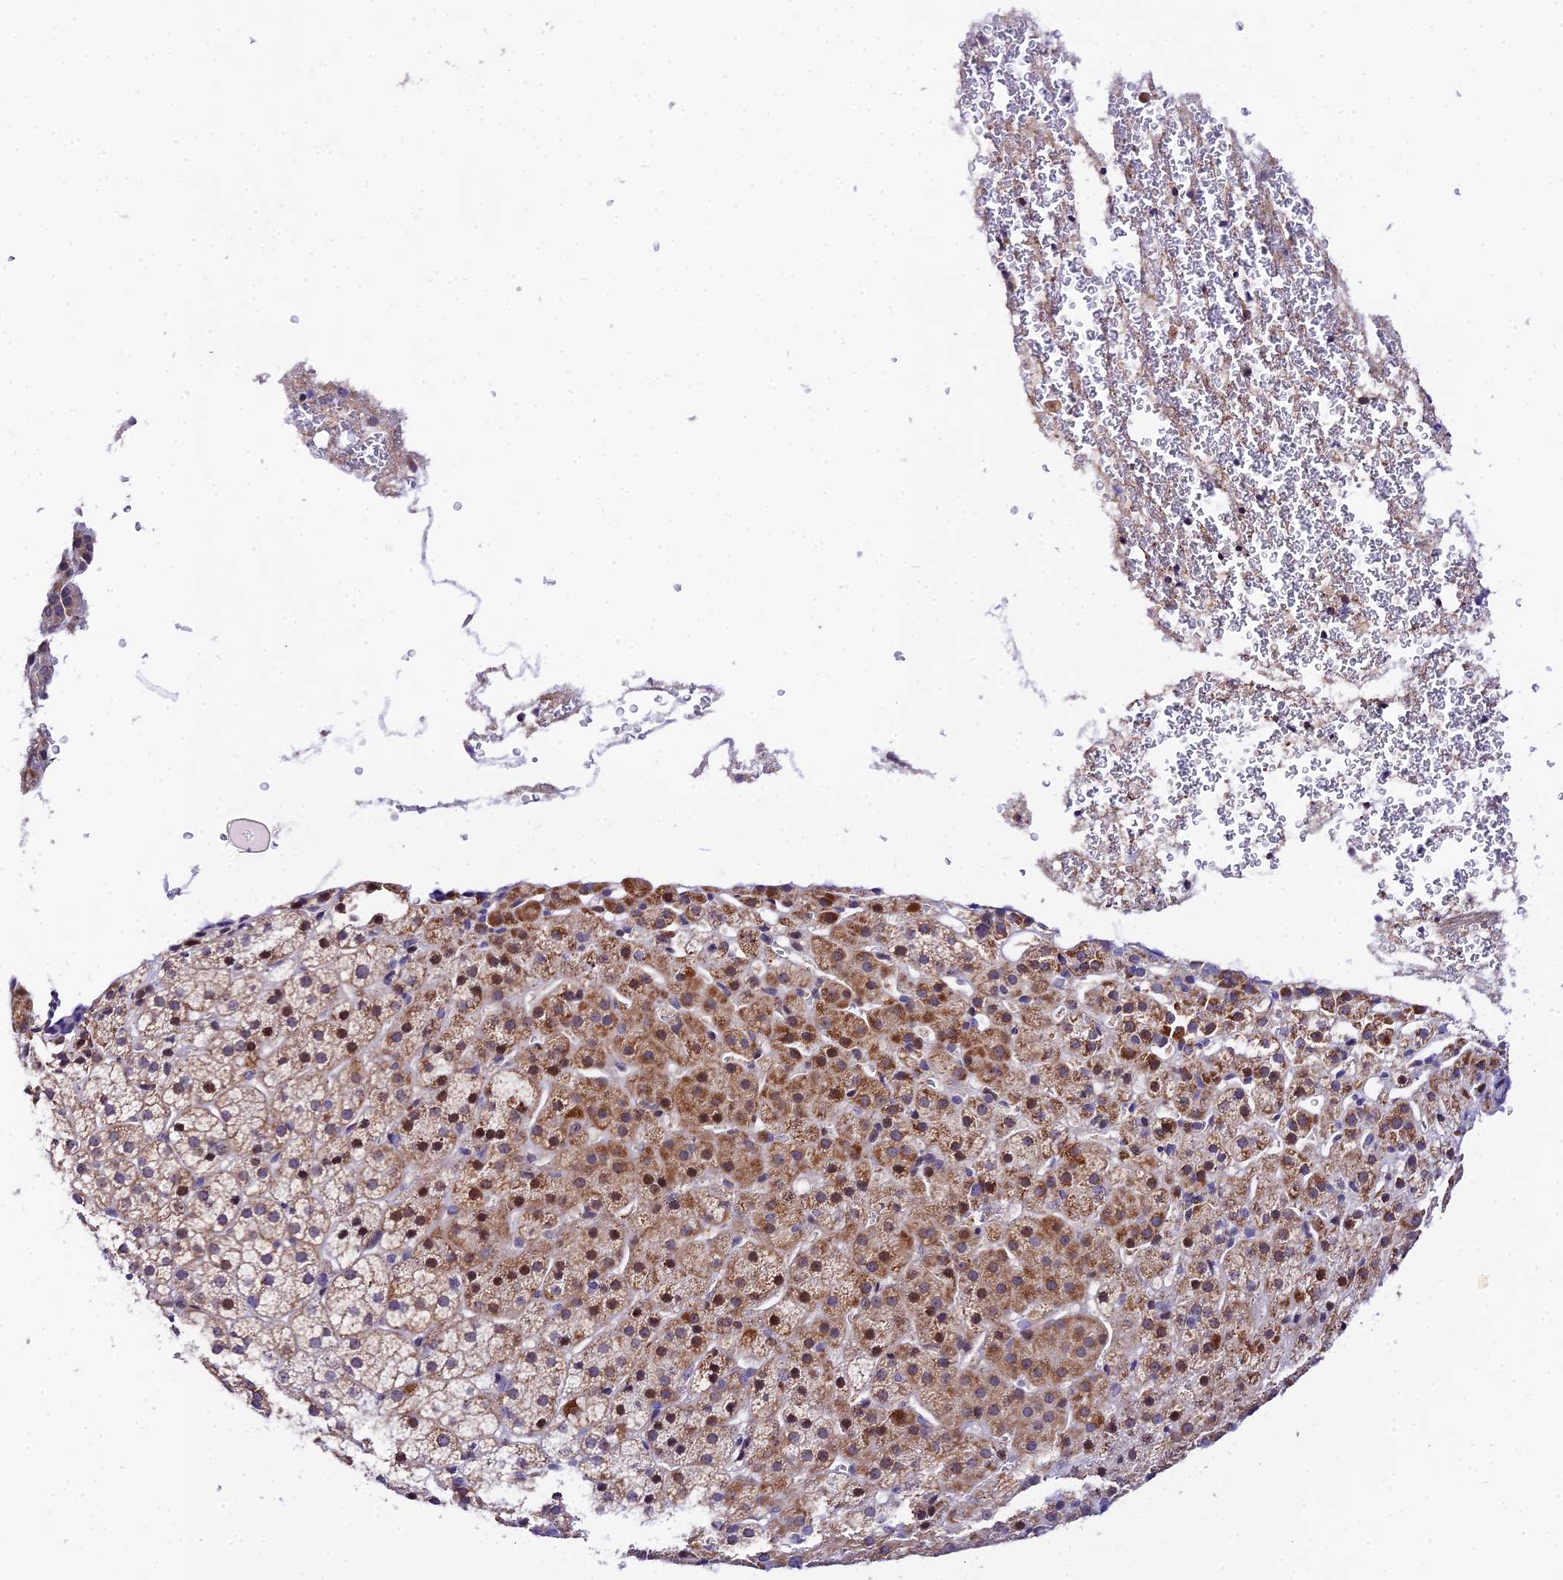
{"staining": {"intensity": "moderate", "quantity": ">75%", "location": "cytoplasmic/membranous,nuclear"}, "tissue": "adrenal gland", "cell_type": "Glandular cells", "image_type": "normal", "snomed": [{"axis": "morphology", "description": "Normal tissue, NOS"}, {"axis": "topography", "description": "Adrenal gland"}], "caption": "Benign adrenal gland was stained to show a protein in brown. There is medium levels of moderate cytoplasmic/membranous,nuclear expression in about >75% of glandular cells.", "gene": "ATP5PB", "patient": {"sex": "female", "age": 57}}